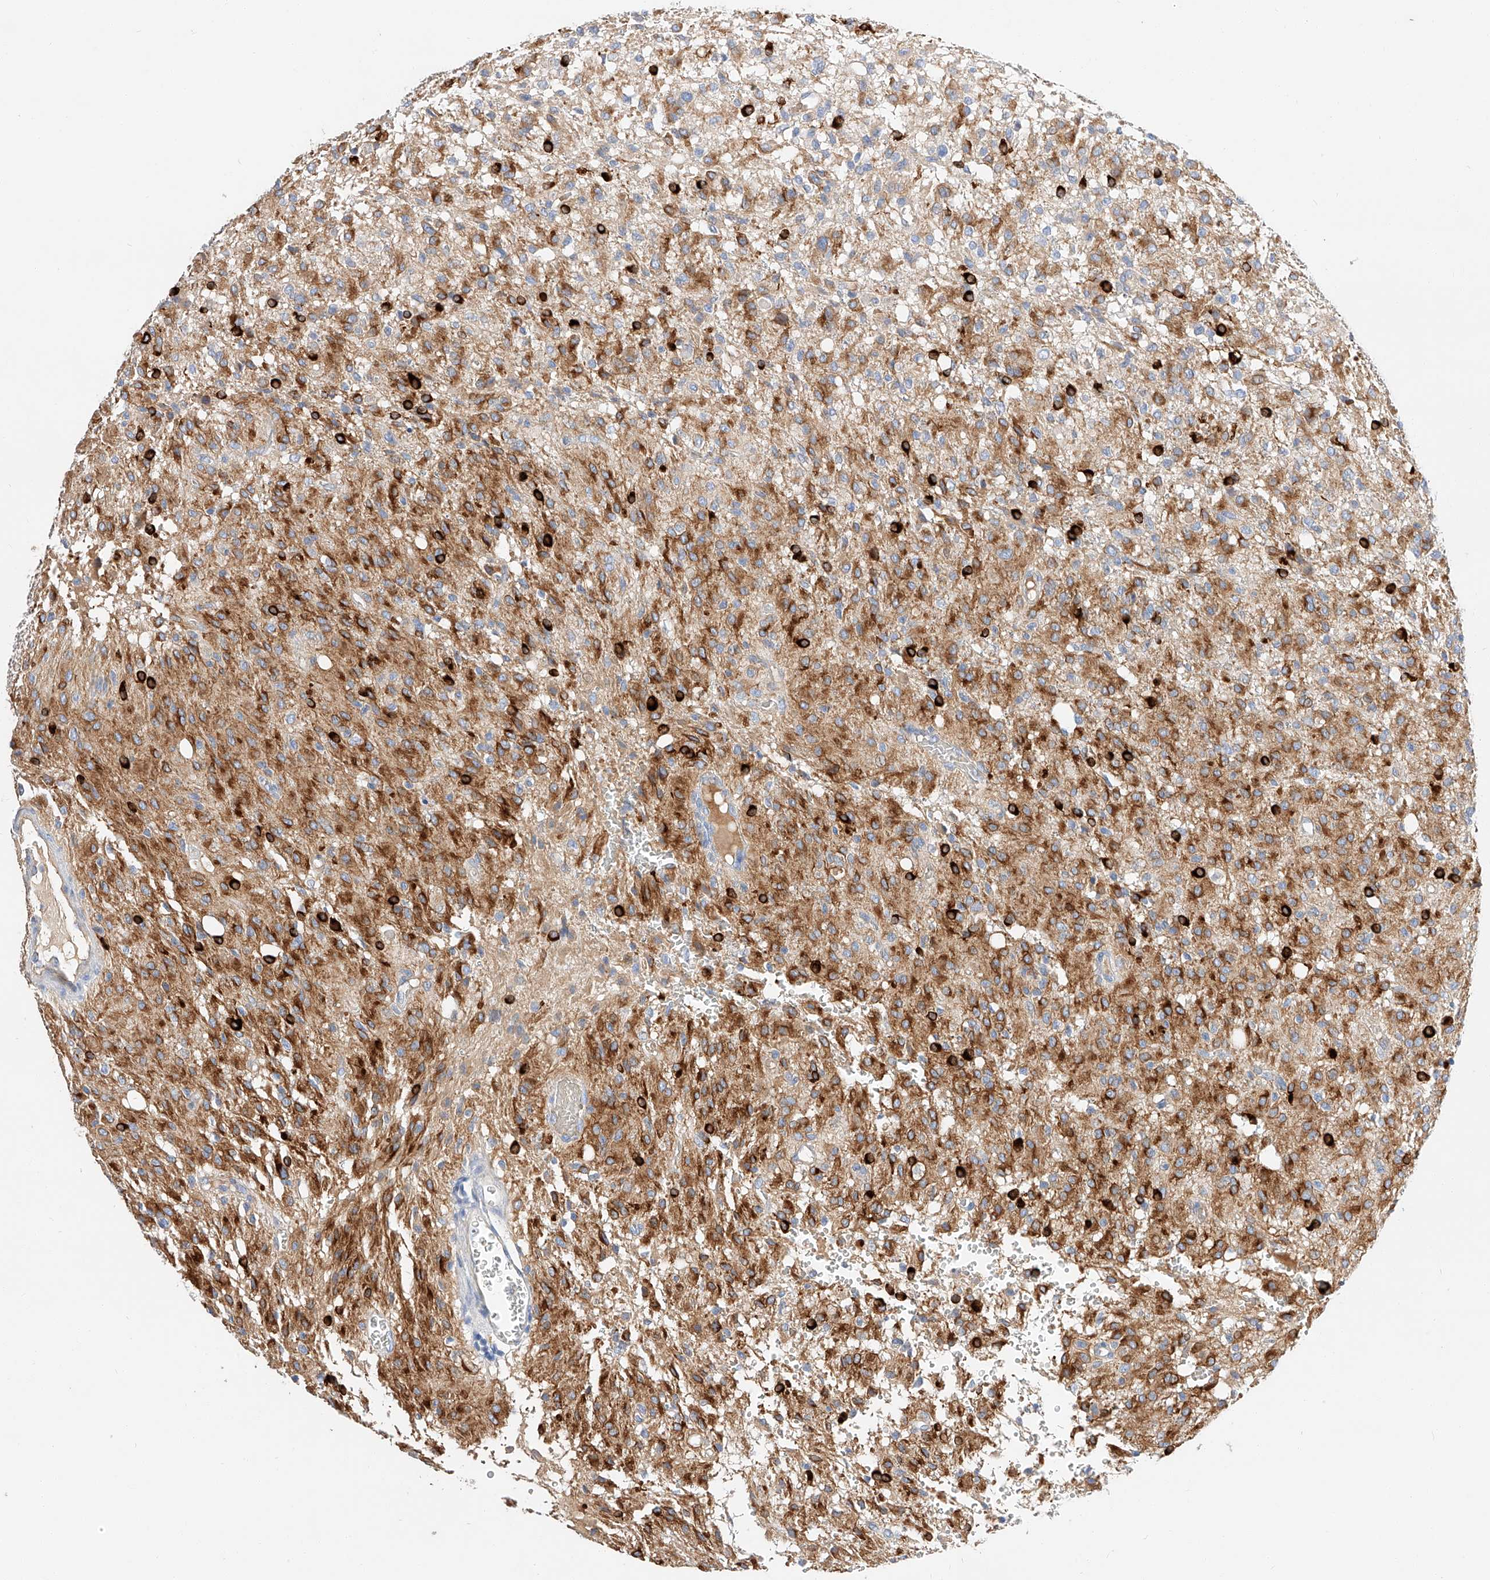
{"staining": {"intensity": "moderate", "quantity": "25%-75%", "location": "cytoplasmic/membranous"}, "tissue": "glioma", "cell_type": "Tumor cells", "image_type": "cancer", "snomed": [{"axis": "morphology", "description": "Glioma, malignant, High grade"}, {"axis": "topography", "description": "Brain"}], "caption": "This histopathology image reveals immunohistochemistry staining of human glioma, with medium moderate cytoplasmic/membranous expression in about 25%-75% of tumor cells.", "gene": "MAP7", "patient": {"sex": "female", "age": 59}}